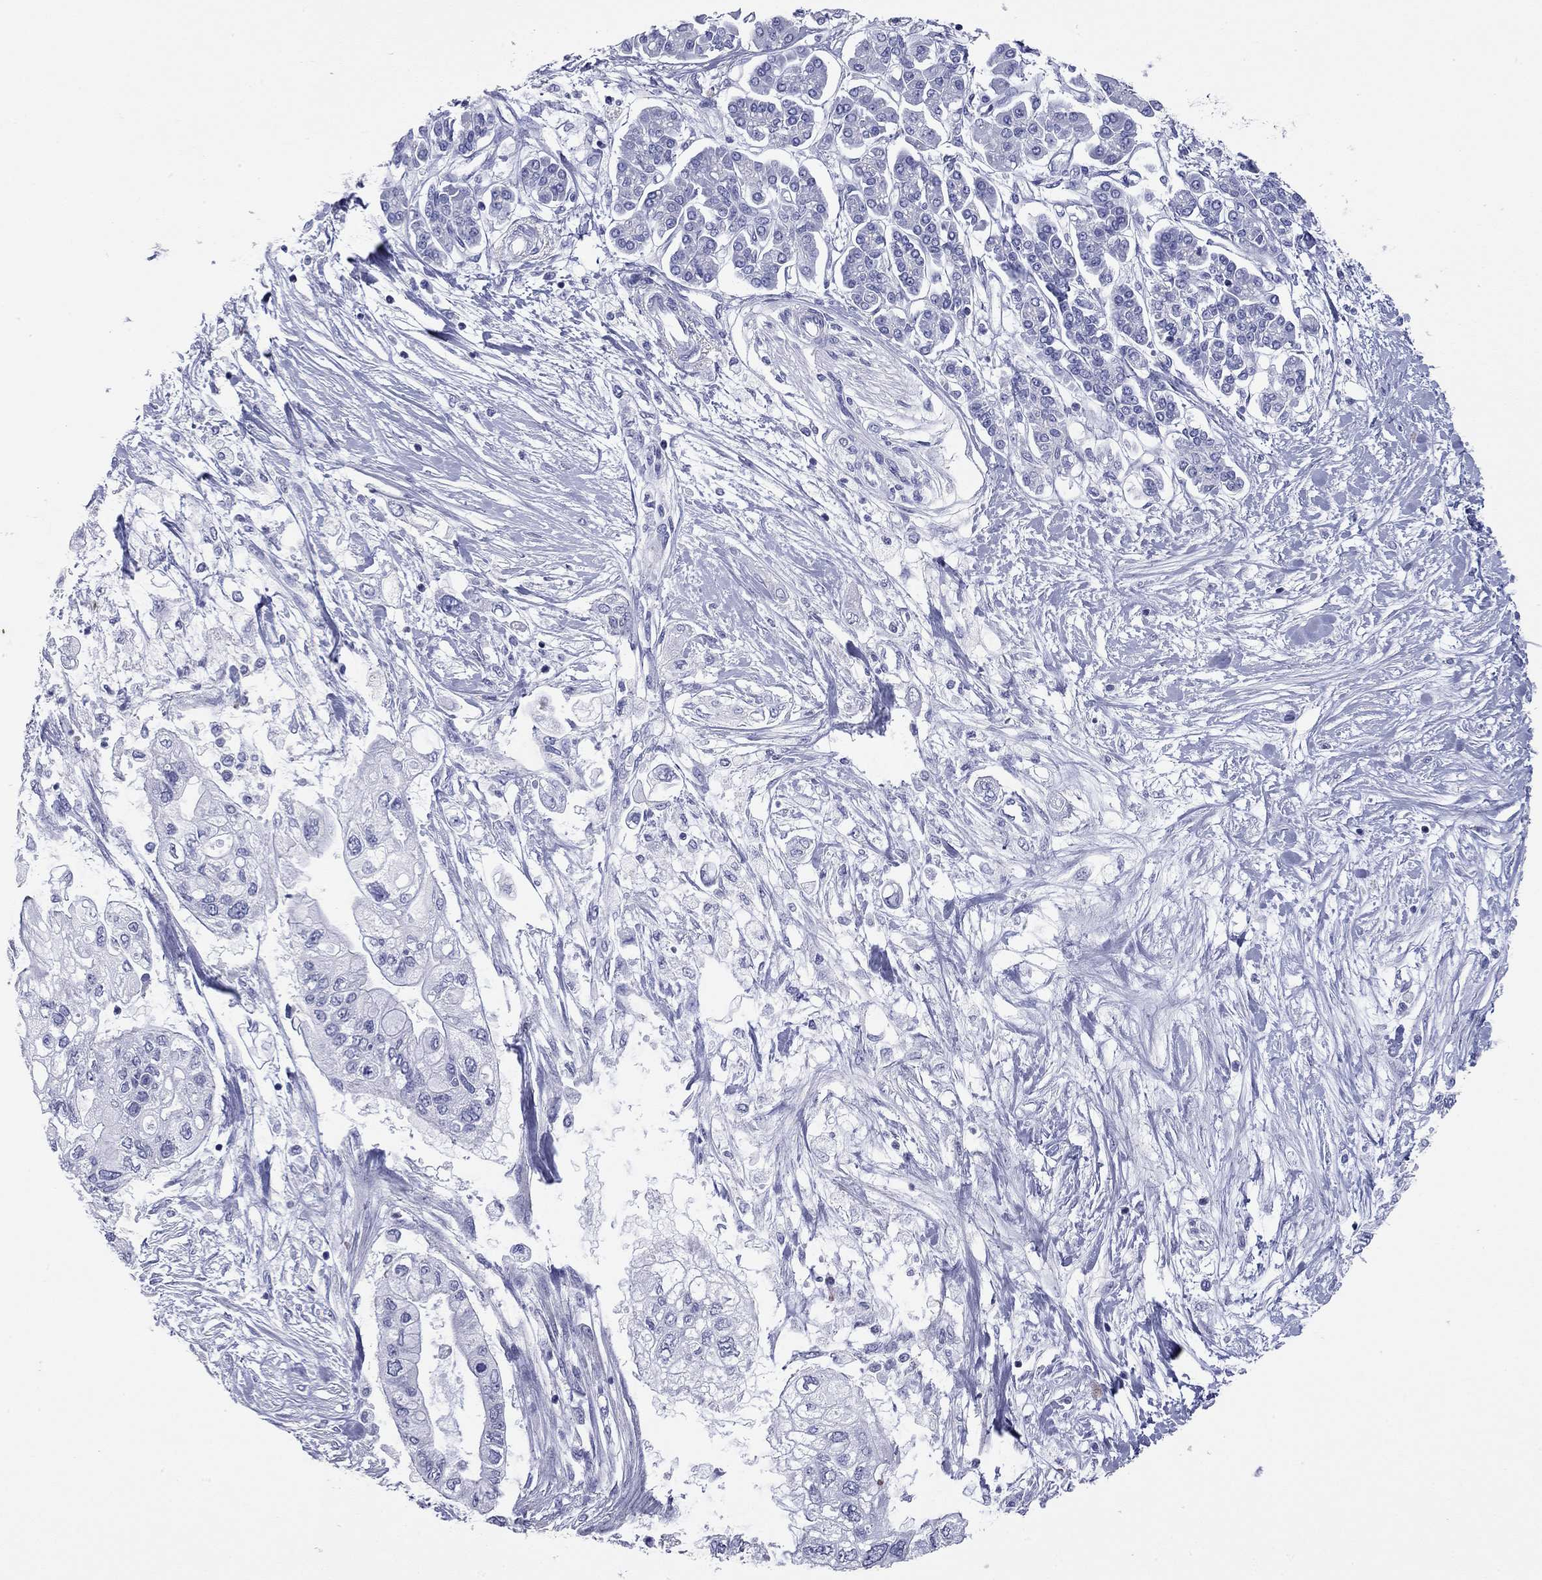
{"staining": {"intensity": "negative", "quantity": "none", "location": "none"}, "tissue": "pancreatic cancer", "cell_type": "Tumor cells", "image_type": "cancer", "snomed": [{"axis": "morphology", "description": "Adenocarcinoma, NOS"}, {"axis": "topography", "description": "Pancreas"}], "caption": "An immunohistochemistry micrograph of pancreatic adenocarcinoma is shown. There is no staining in tumor cells of pancreatic adenocarcinoma.", "gene": "ACTL7B", "patient": {"sex": "female", "age": 77}}